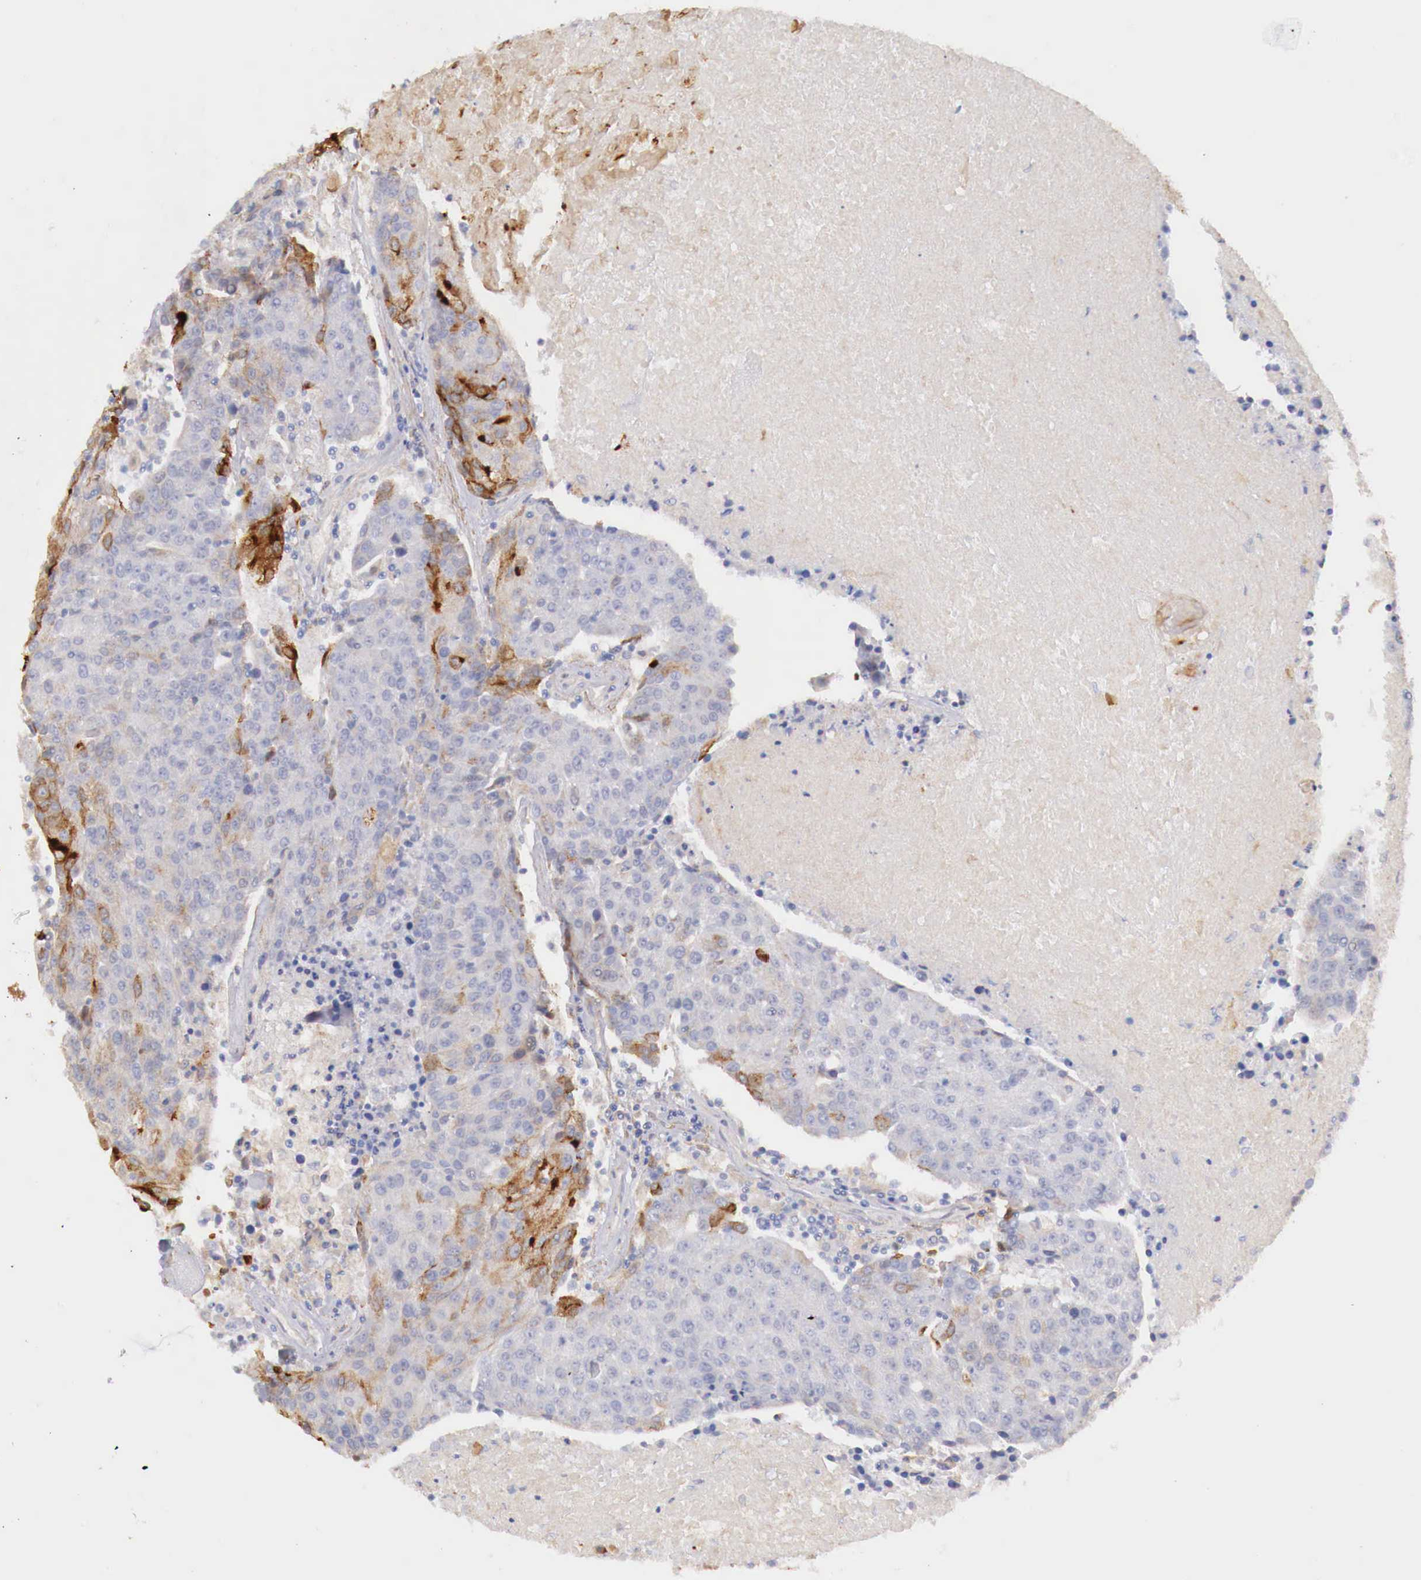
{"staining": {"intensity": "moderate", "quantity": "<25%", "location": "cytoplasmic/membranous"}, "tissue": "urothelial cancer", "cell_type": "Tumor cells", "image_type": "cancer", "snomed": [{"axis": "morphology", "description": "Urothelial carcinoma, High grade"}, {"axis": "topography", "description": "Urinary bladder"}], "caption": "Urothelial carcinoma (high-grade) stained for a protein displays moderate cytoplasmic/membranous positivity in tumor cells.", "gene": "KLHDC7B", "patient": {"sex": "female", "age": 85}}